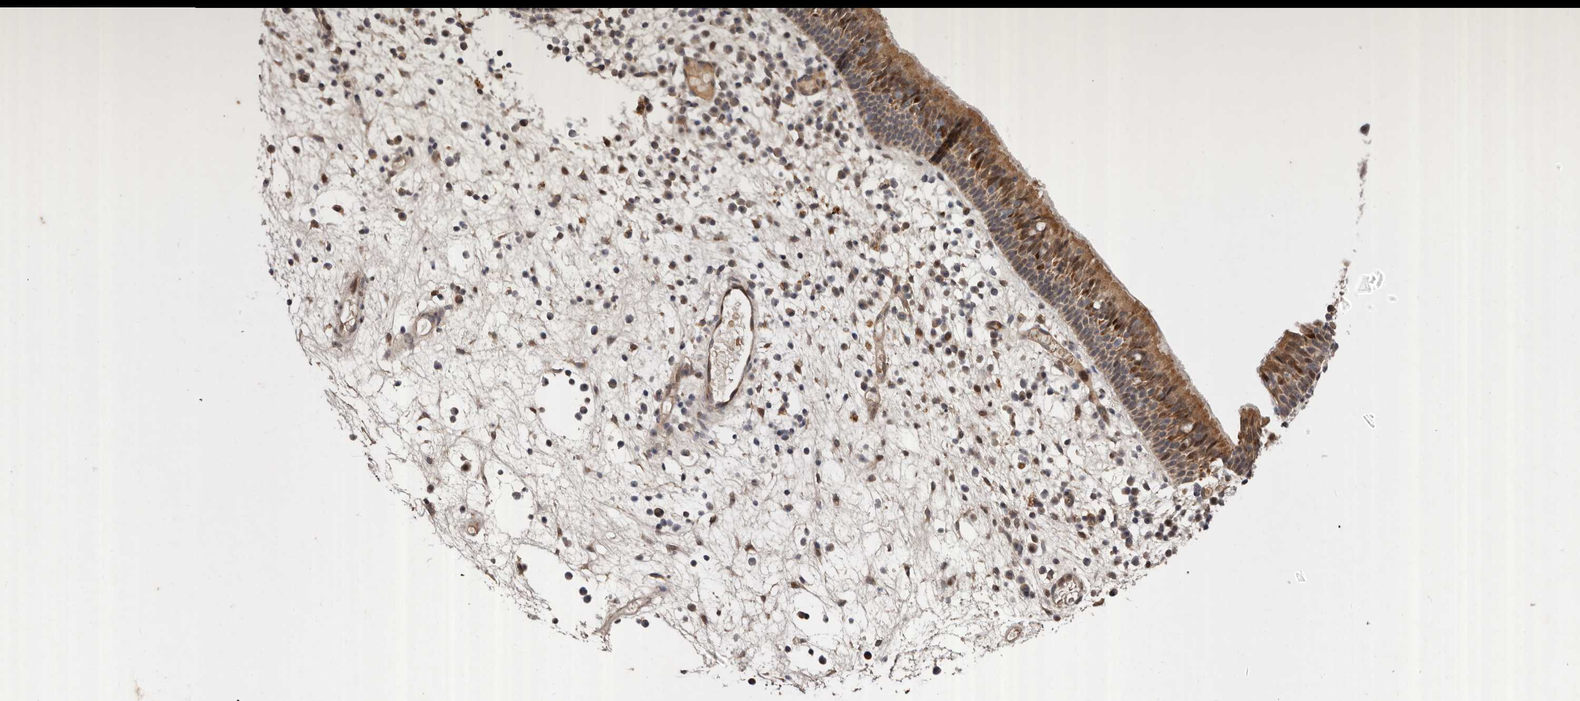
{"staining": {"intensity": "moderate", "quantity": ">75%", "location": "cytoplasmic/membranous,nuclear"}, "tissue": "nasopharynx", "cell_type": "Respiratory epithelial cells", "image_type": "normal", "snomed": [{"axis": "morphology", "description": "Normal tissue, NOS"}, {"axis": "morphology", "description": "Inflammation, NOS"}, {"axis": "morphology", "description": "Malignant melanoma, Metastatic site"}, {"axis": "topography", "description": "Nasopharynx"}], "caption": "This histopathology image exhibits IHC staining of benign nasopharynx, with medium moderate cytoplasmic/membranous,nuclear expression in about >75% of respiratory epithelial cells.", "gene": "ABL1", "patient": {"sex": "male", "age": 70}}